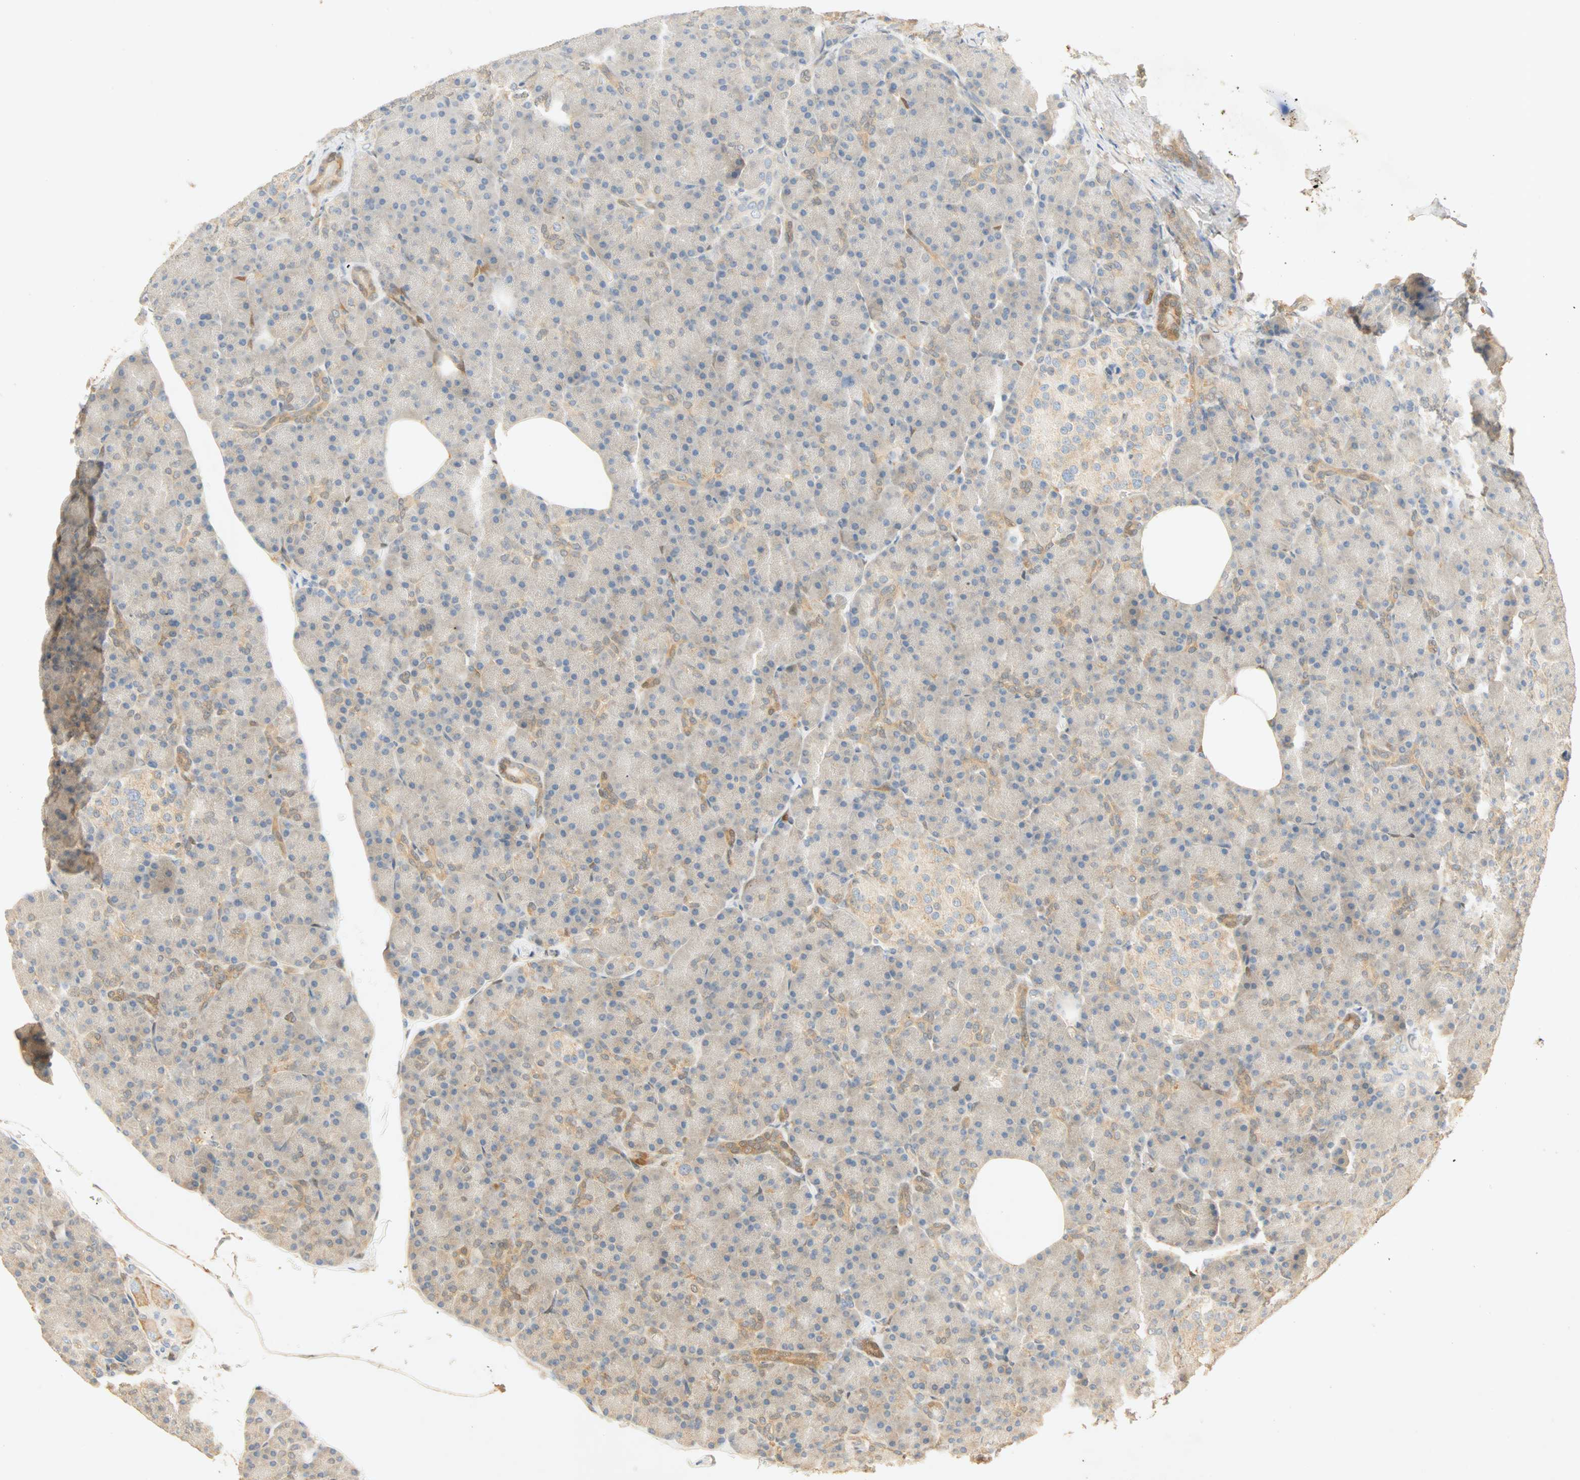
{"staining": {"intensity": "moderate", "quantity": "<25%", "location": "cytoplasmic/membranous"}, "tissue": "pancreas", "cell_type": "Exocrine glandular cells", "image_type": "normal", "snomed": [{"axis": "morphology", "description": "Normal tissue, NOS"}, {"axis": "topography", "description": "Pancreas"}], "caption": "Immunohistochemistry (IHC) of unremarkable pancreas displays low levels of moderate cytoplasmic/membranous staining in approximately <25% of exocrine glandular cells. (Stains: DAB in brown, nuclei in blue, Microscopy: brightfield microscopy at high magnification).", "gene": "SELENBP1", "patient": {"sex": "female", "age": 43}}